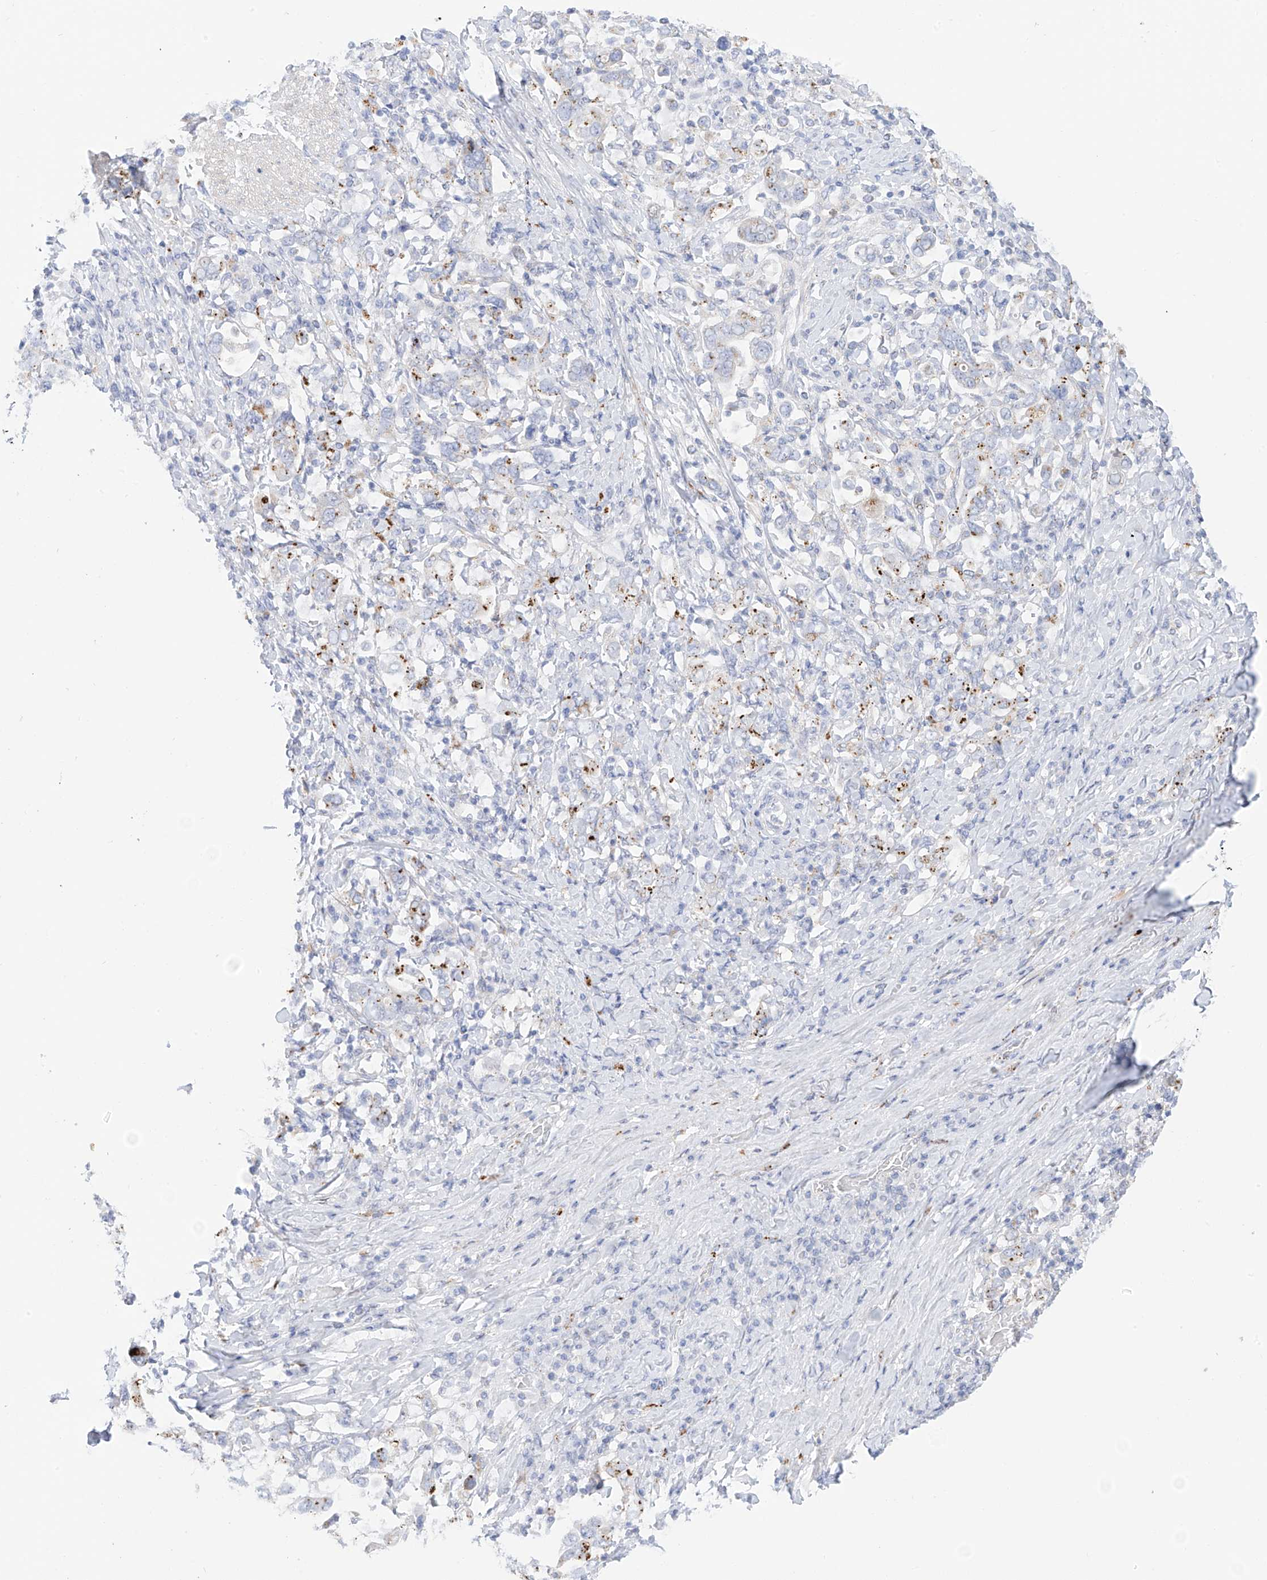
{"staining": {"intensity": "moderate", "quantity": "<25%", "location": "cytoplasmic/membranous"}, "tissue": "stomach cancer", "cell_type": "Tumor cells", "image_type": "cancer", "snomed": [{"axis": "morphology", "description": "Adenocarcinoma, NOS"}, {"axis": "topography", "description": "Stomach, upper"}], "caption": "Protein expression analysis of adenocarcinoma (stomach) demonstrates moderate cytoplasmic/membranous expression in approximately <25% of tumor cells.", "gene": "PSPH", "patient": {"sex": "male", "age": 62}}